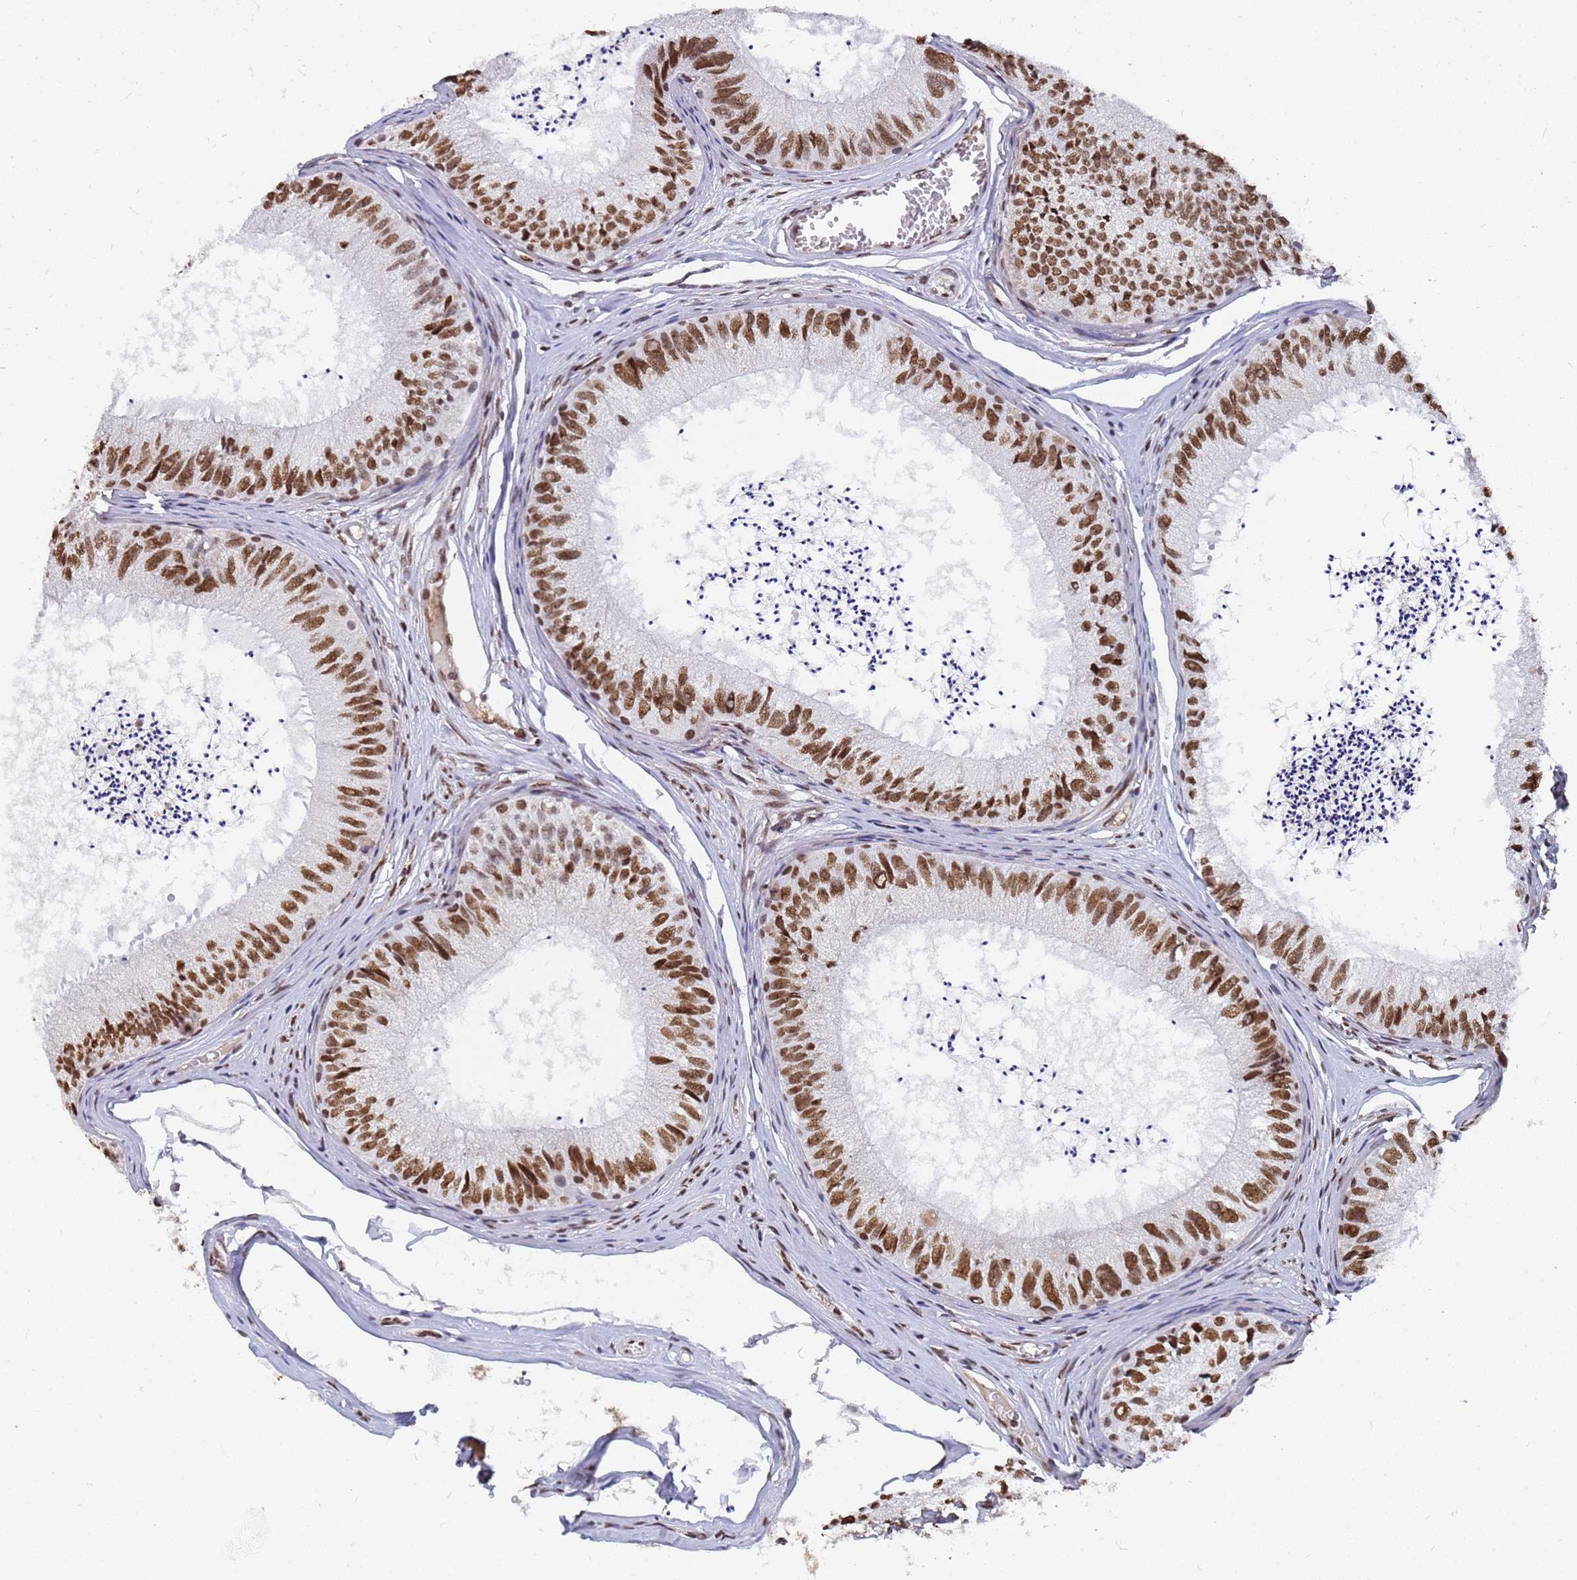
{"staining": {"intensity": "strong", "quantity": ">75%", "location": "nuclear"}, "tissue": "epididymis", "cell_type": "Glandular cells", "image_type": "normal", "snomed": [{"axis": "morphology", "description": "Normal tissue, NOS"}, {"axis": "topography", "description": "Epididymis"}], "caption": "An image showing strong nuclear positivity in about >75% of glandular cells in normal epididymis, as visualized by brown immunohistochemical staining.", "gene": "RAVER2", "patient": {"sex": "male", "age": 79}}